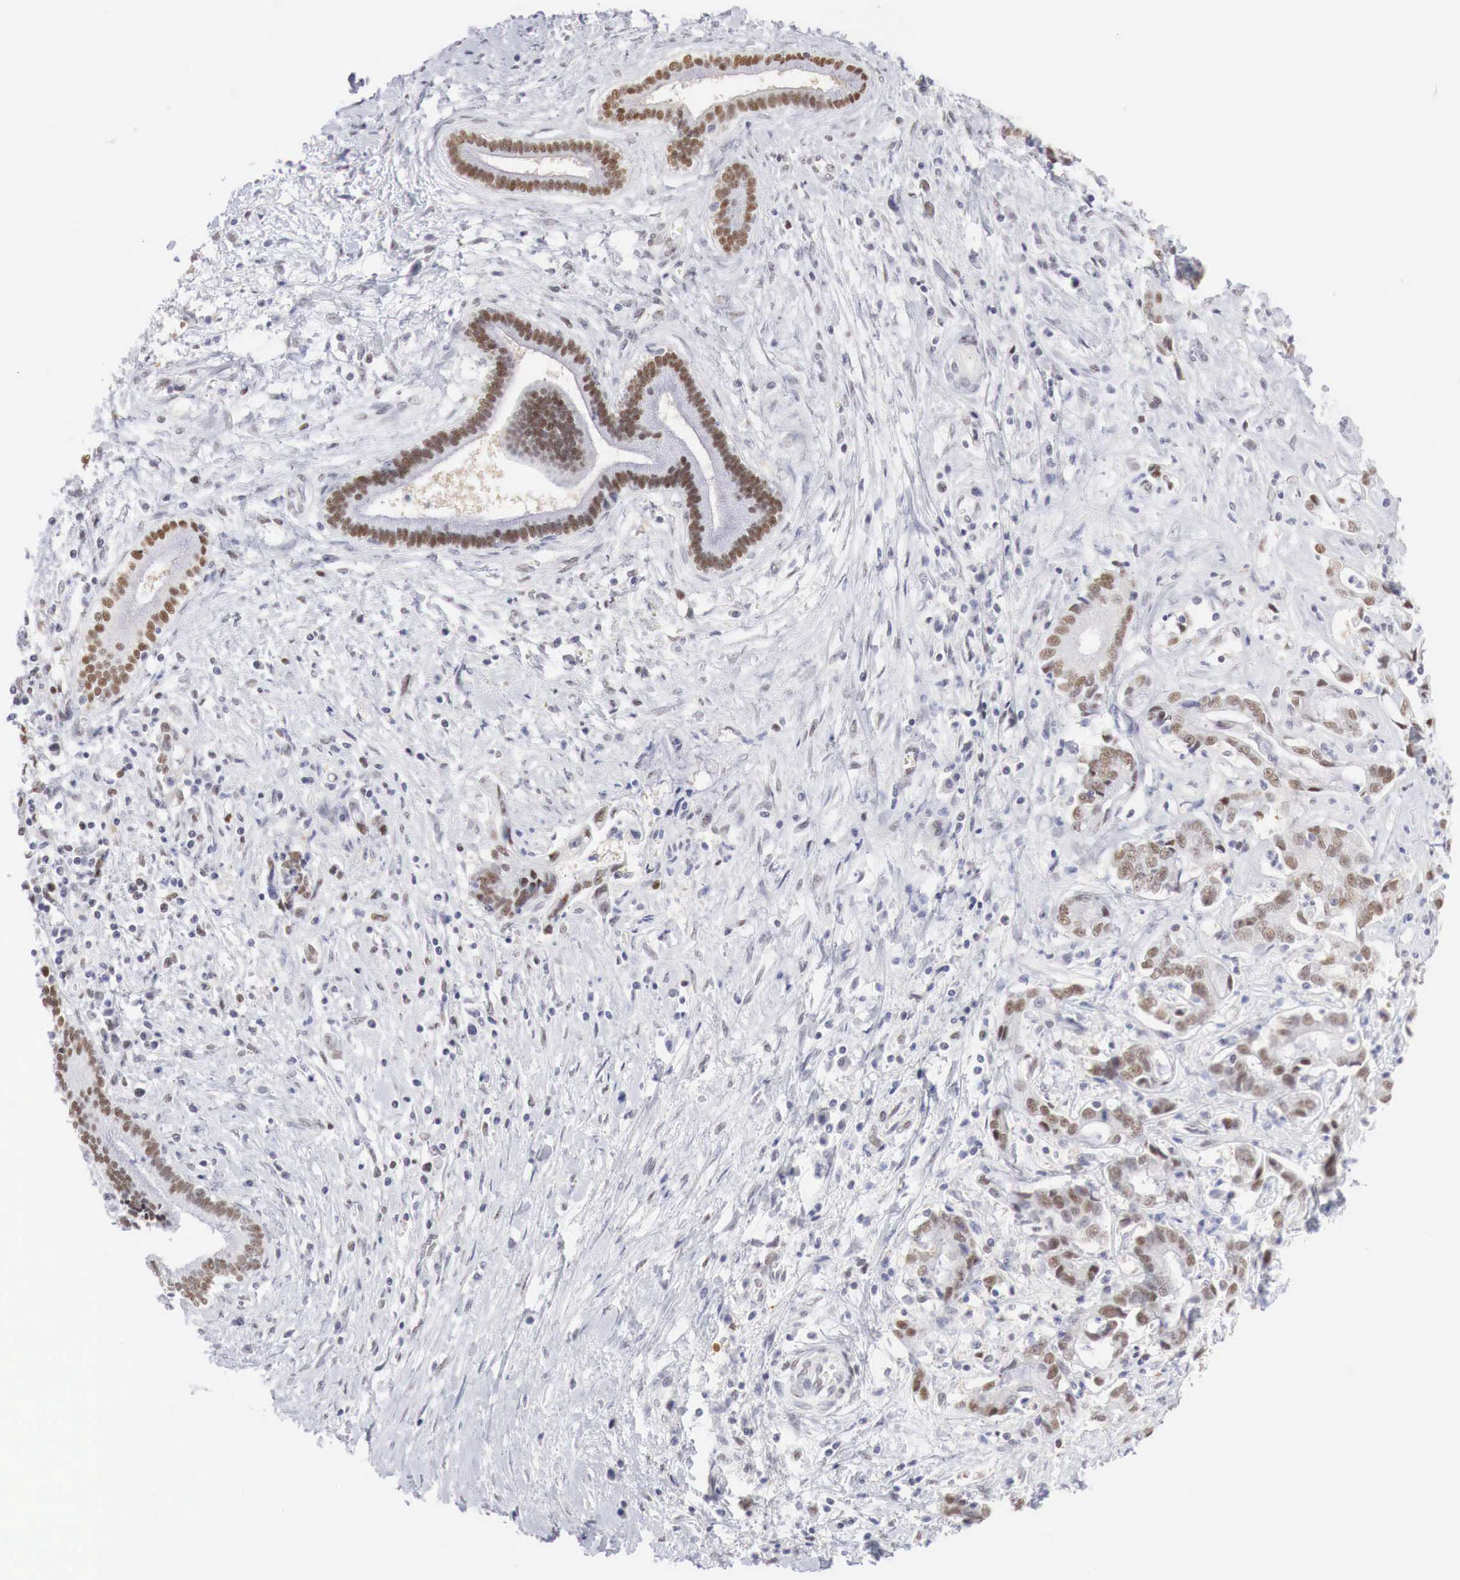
{"staining": {"intensity": "moderate", "quantity": ">75%", "location": "nuclear"}, "tissue": "liver cancer", "cell_type": "Tumor cells", "image_type": "cancer", "snomed": [{"axis": "morphology", "description": "Cholangiocarcinoma"}, {"axis": "topography", "description": "Liver"}], "caption": "Liver cholangiocarcinoma tissue exhibits moderate nuclear expression in about >75% of tumor cells, visualized by immunohistochemistry. Using DAB (brown) and hematoxylin (blue) stains, captured at high magnification using brightfield microscopy.", "gene": "FOXP2", "patient": {"sex": "male", "age": 57}}